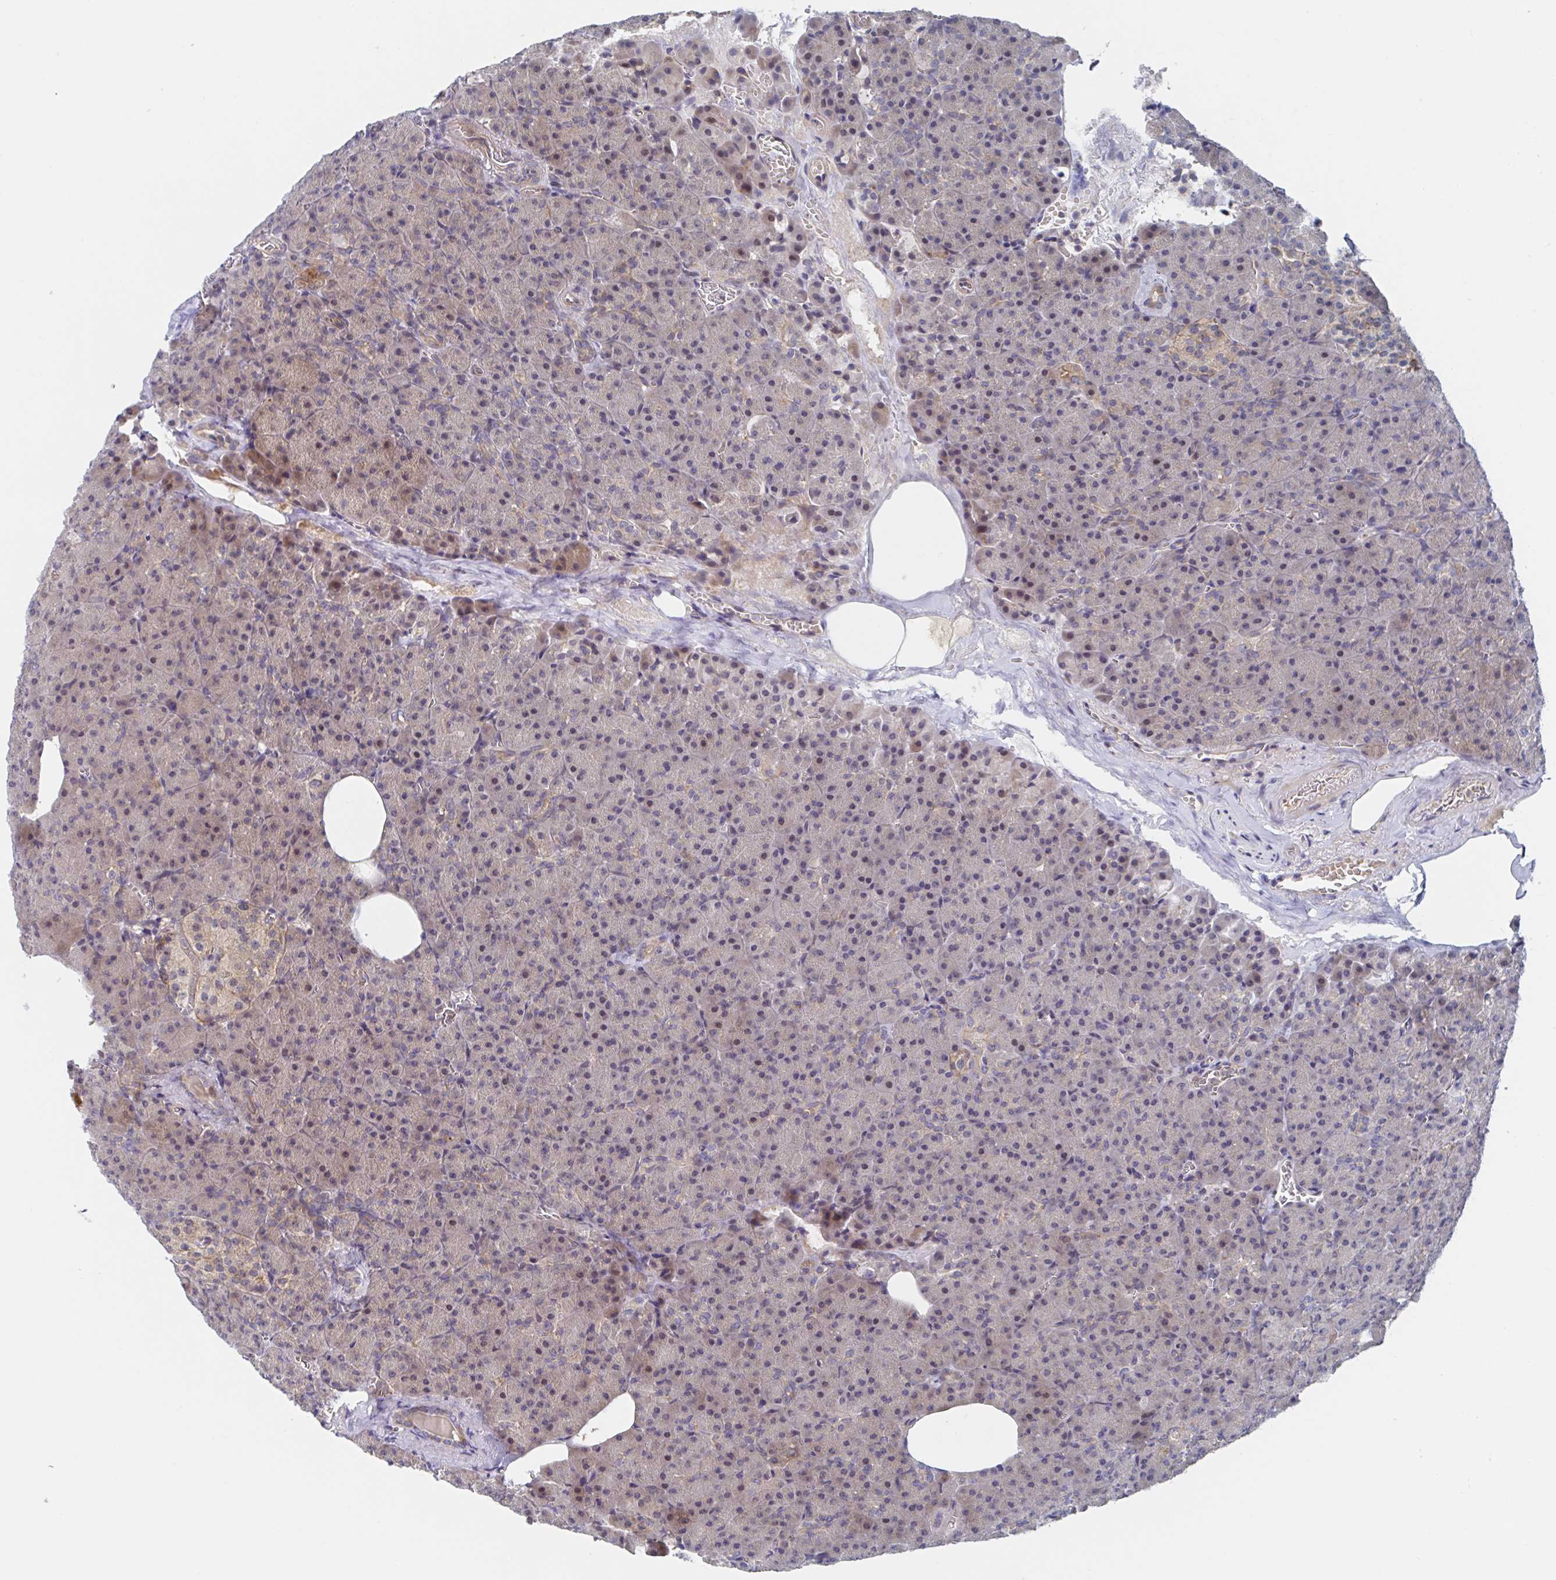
{"staining": {"intensity": "weak", "quantity": "<25%", "location": "cytoplasmic/membranous"}, "tissue": "pancreas", "cell_type": "Exocrine glandular cells", "image_type": "normal", "snomed": [{"axis": "morphology", "description": "Normal tissue, NOS"}, {"axis": "topography", "description": "Pancreas"}], "caption": "A photomicrograph of pancreas stained for a protein demonstrates no brown staining in exocrine glandular cells.", "gene": "DHRS12", "patient": {"sex": "female", "age": 74}}